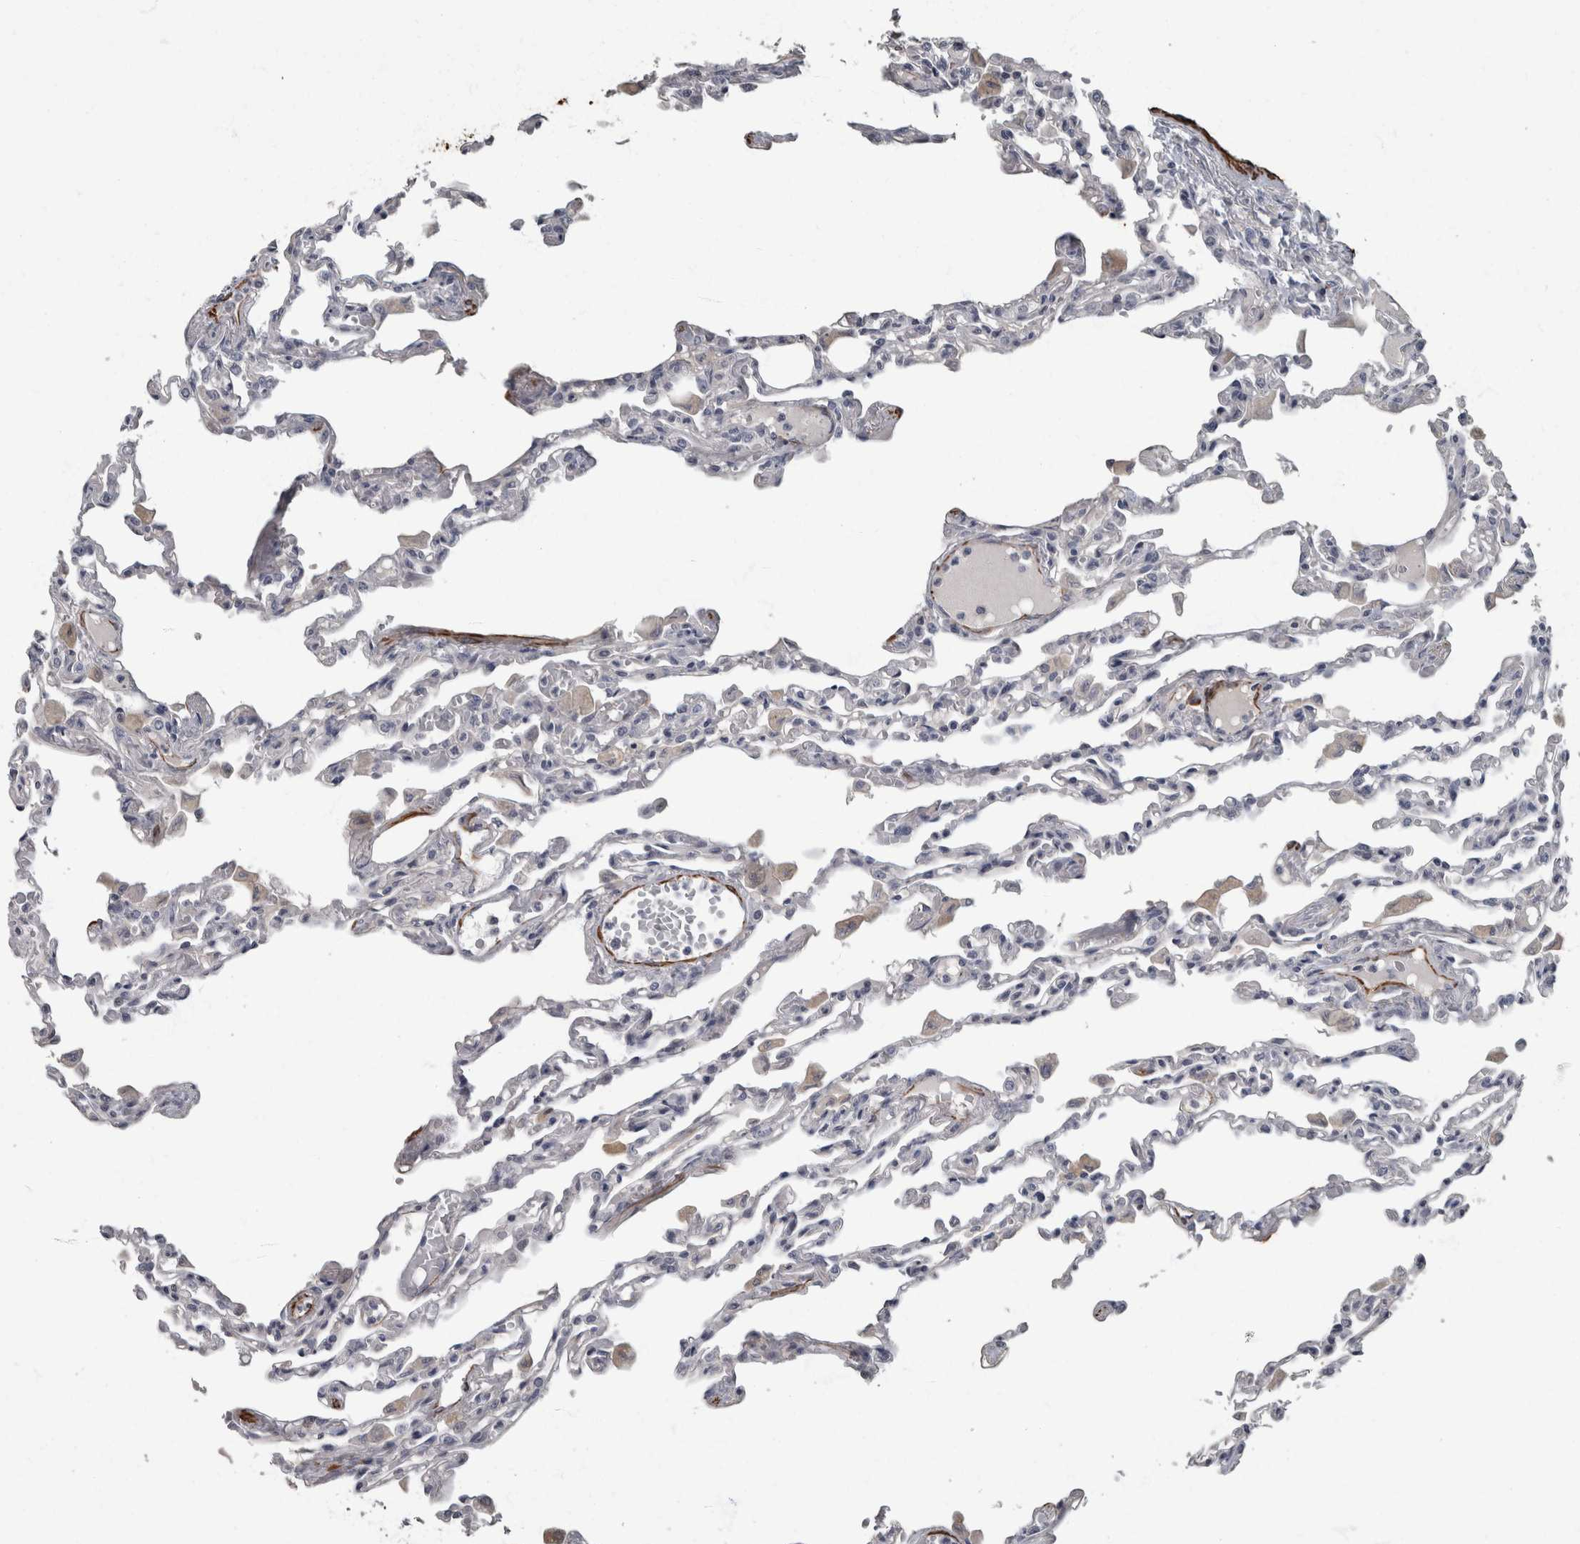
{"staining": {"intensity": "negative", "quantity": "none", "location": "none"}, "tissue": "lung", "cell_type": "Alveolar cells", "image_type": "normal", "snomed": [{"axis": "morphology", "description": "Normal tissue, NOS"}, {"axis": "topography", "description": "Bronchus"}, {"axis": "topography", "description": "Lung"}], "caption": "Immunohistochemistry (IHC) of normal lung demonstrates no expression in alveolar cells. The staining was performed using DAB (3,3'-diaminobenzidine) to visualize the protein expression in brown, while the nuclei were stained in blue with hematoxylin (Magnification: 20x).", "gene": "MASTL", "patient": {"sex": "female", "age": 49}}